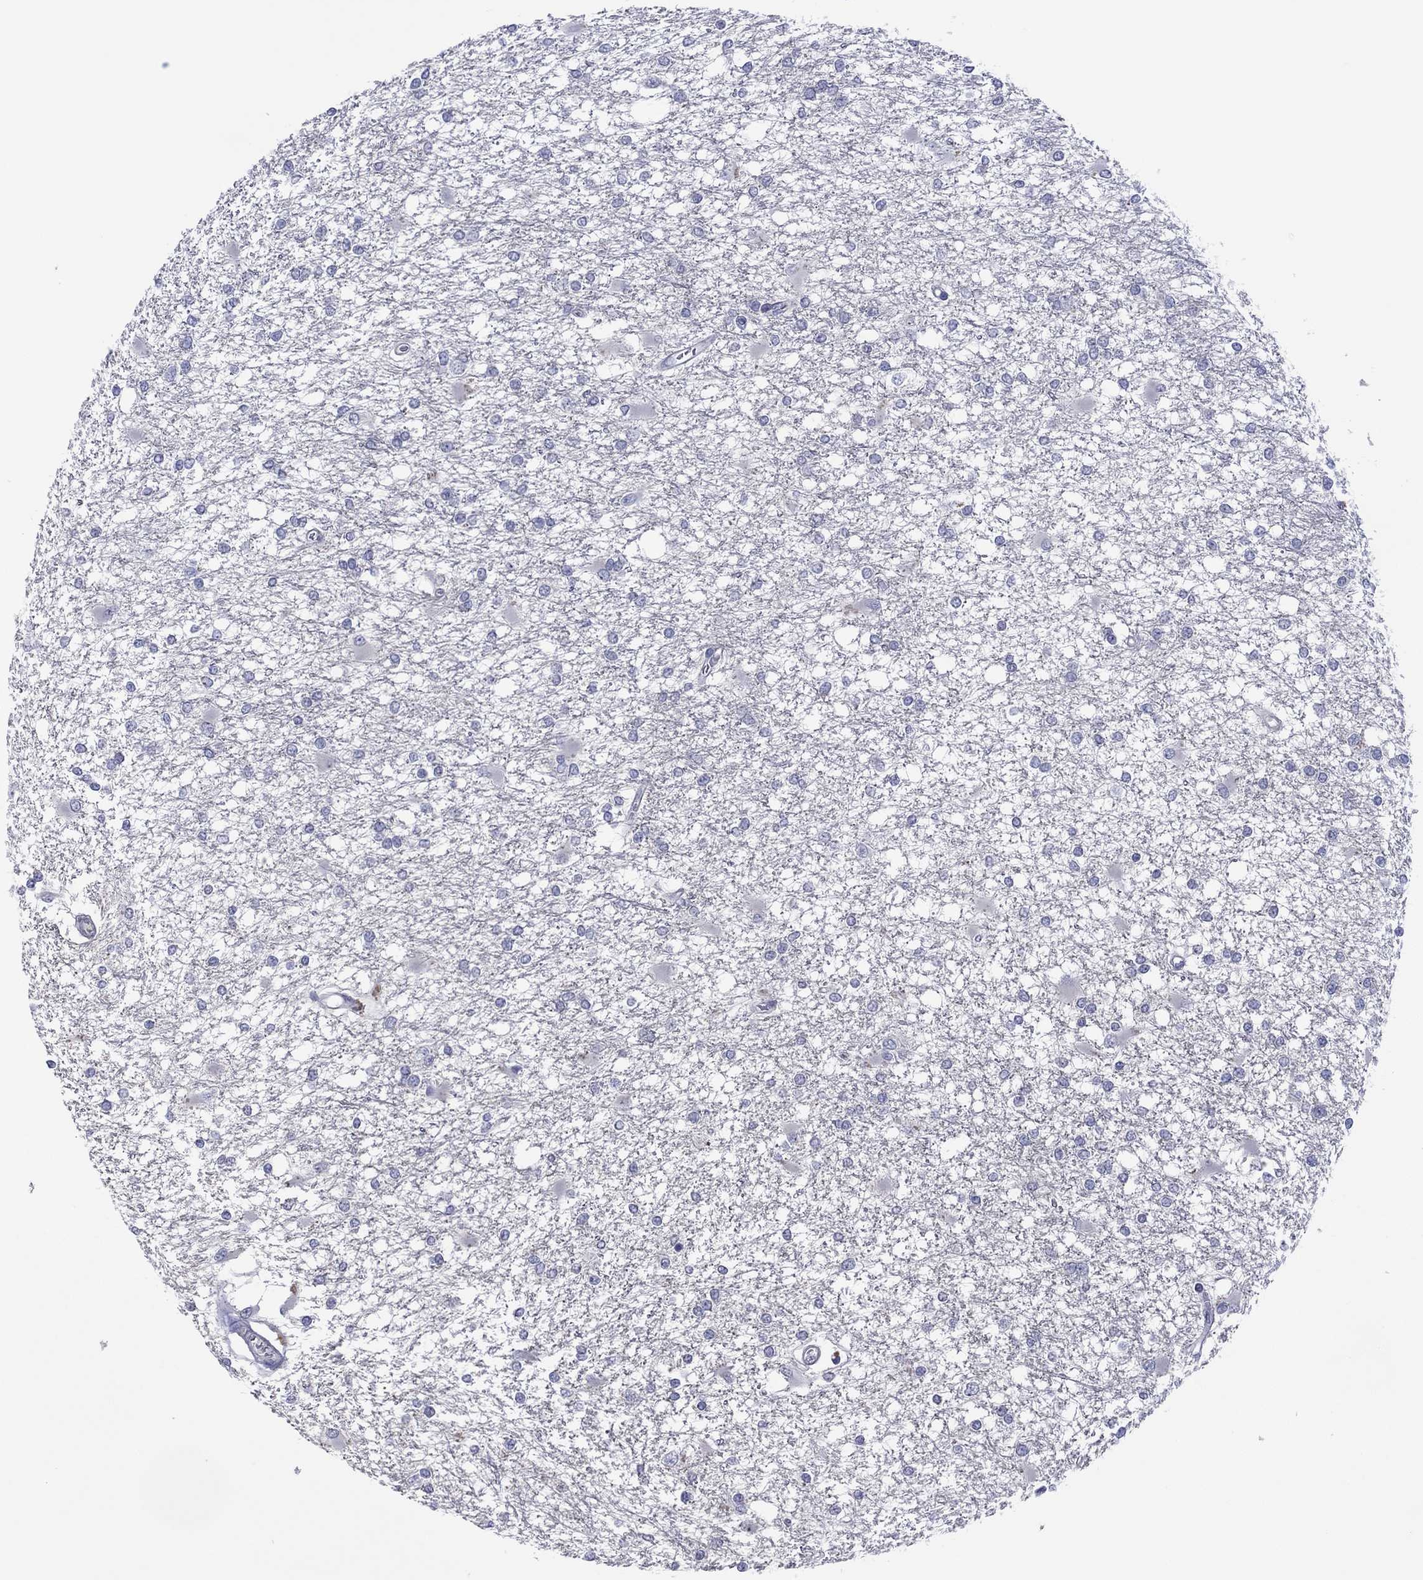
{"staining": {"intensity": "negative", "quantity": "none", "location": "none"}, "tissue": "glioma", "cell_type": "Tumor cells", "image_type": "cancer", "snomed": [{"axis": "morphology", "description": "Glioma, malignant, High grade"}, {"axis": "topography", "description": "Cerebral cortex"}], "caption": "Tumor cells are negative for brown protein staining in malignant glioma (high-grade).", "gene": "CYP2B6", "patient": {"sex": "male", "age": 79}}